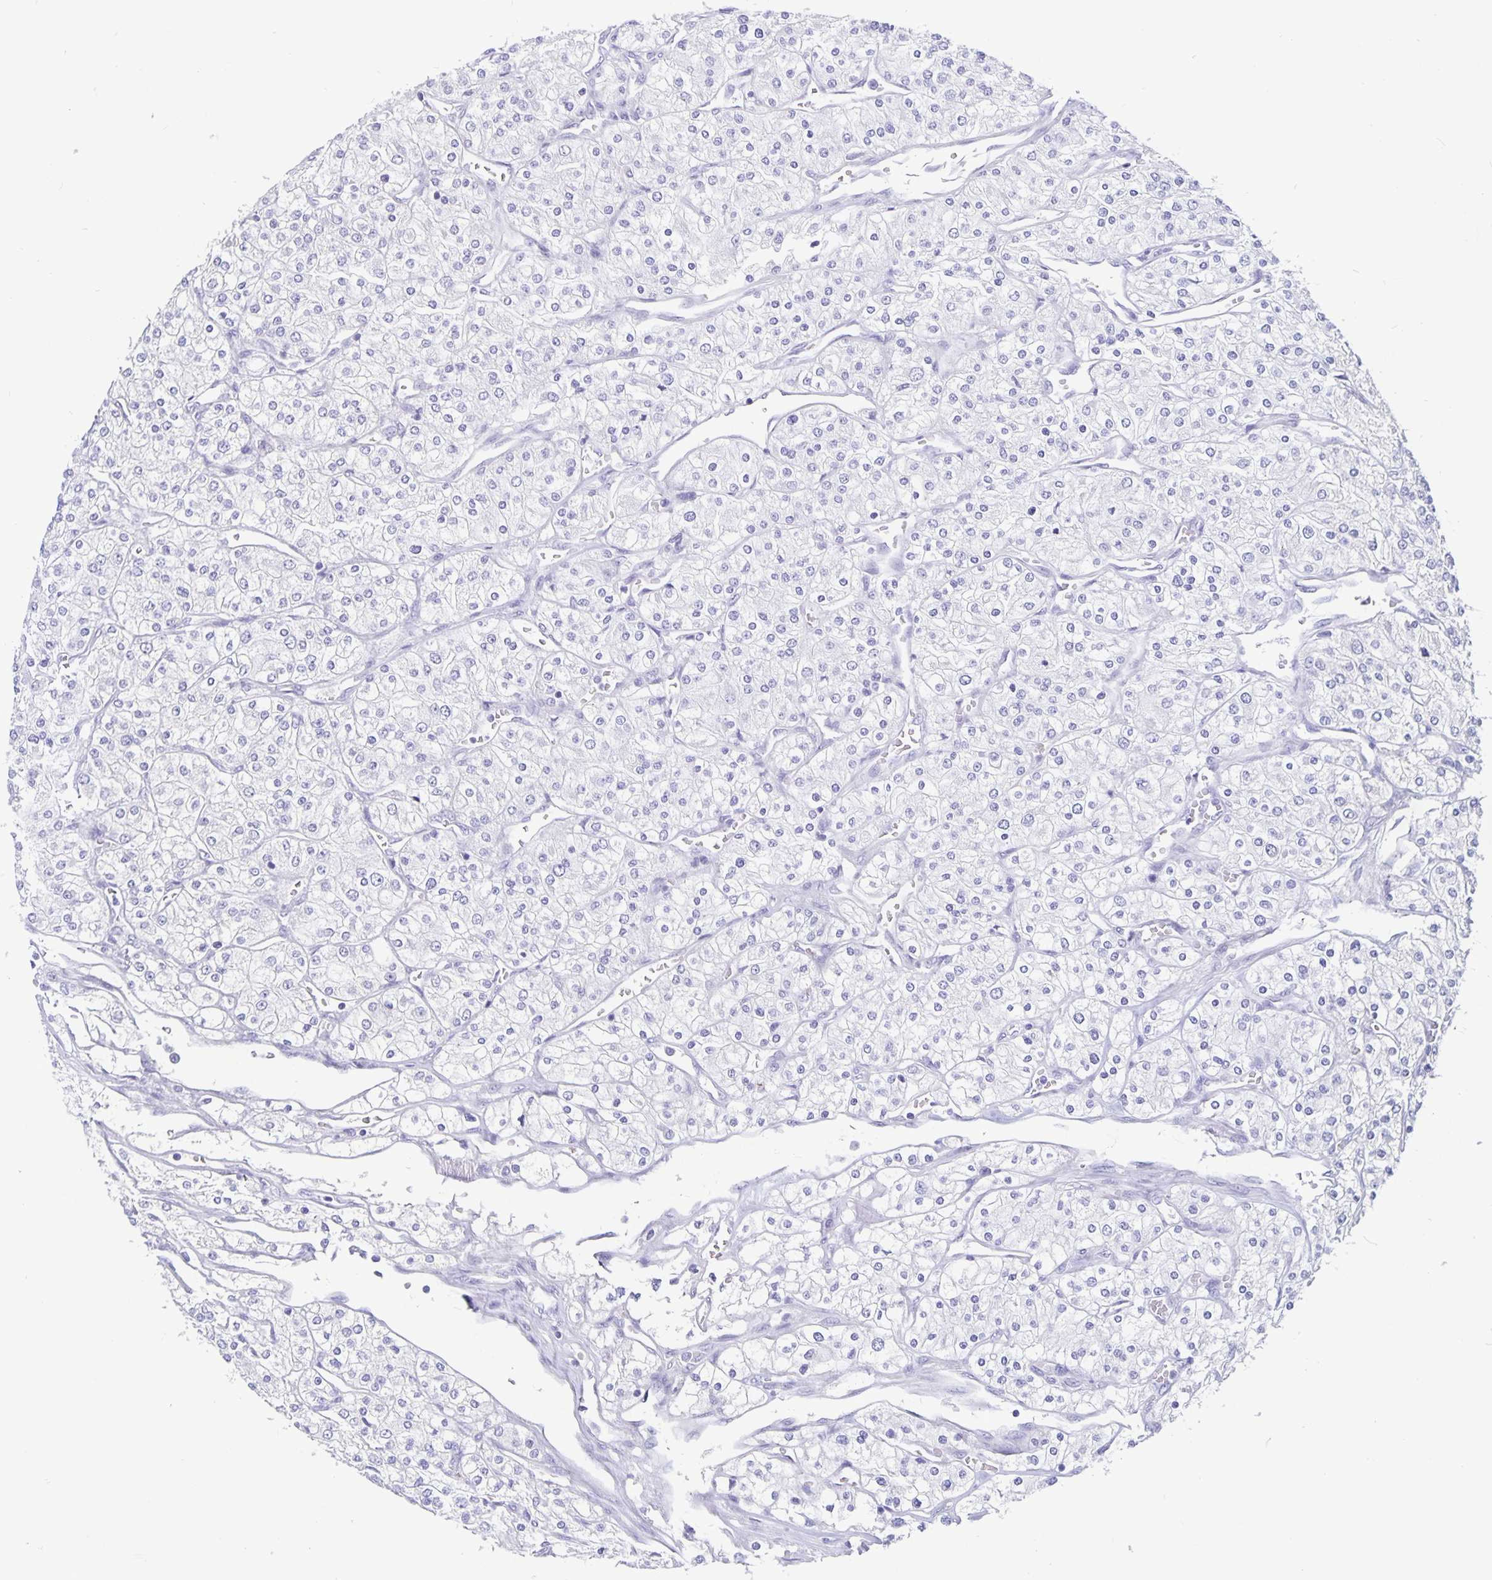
{"staining": {"intensity": "negative", "quantity": "none", "location": "none"}, "tissue": "renal cancer", "cell_type": "Tumor cells", "image_type": "cancer", "snomed": [{"axis": "morphology", "description": "Adenocarcinoma, NOS"}, {"axis": "topography", "description": "Kidney"}], "caption": "There is no significant staining in tumor cells of adenocarcinoma (renal). The staining was performed using DAB (3,3'-diaminobenzidine) to visualize the protein expression in brown, while the nuclei were stained in blue with hematoxylin (Magnification: 20x).", "gene": "BPIFA3", "patient": {"sex": "male", "age": 80}}